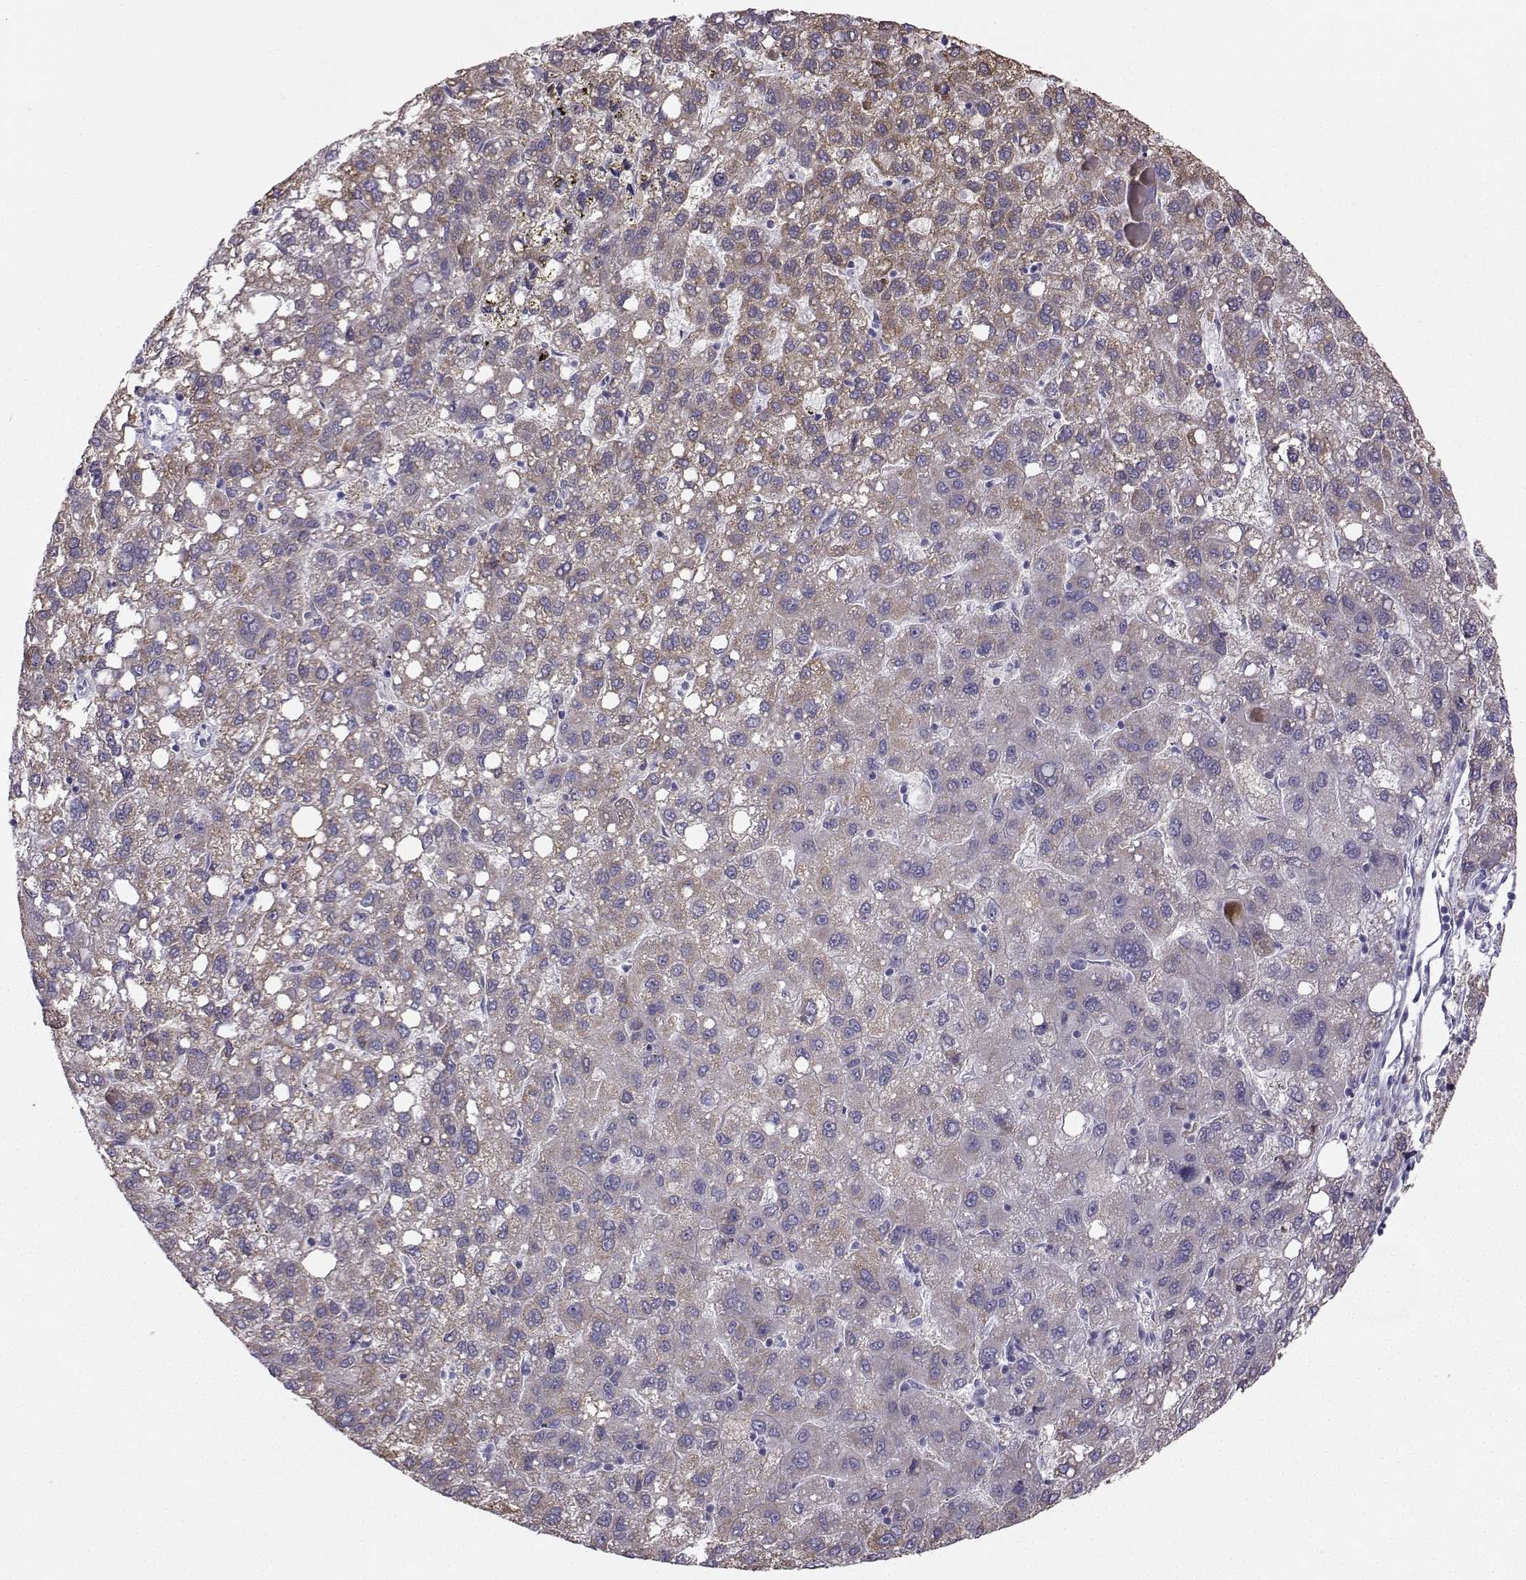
{"staining": {"intensity": "weak", "quantity": ">75%", "location": "cytoplasmic/membranous"}, "tissue": "liver cancer", "cell_type": "Tumor cells", "image_type": "cancer", "snomed": [{"axis": "morphology", "description": "Carcinoma, Hepatocellular, NOS"}, {"axis": "topography", "description": "Liver"}], "caption": "Immunohistochemical staining of liver cancer exhibits low levels of weak cytoplasmic/membranous protein staining in approximately >75% of tumor cells.", "gene": "DCLK3", "patient": {"sex": "female", "age": 82}}